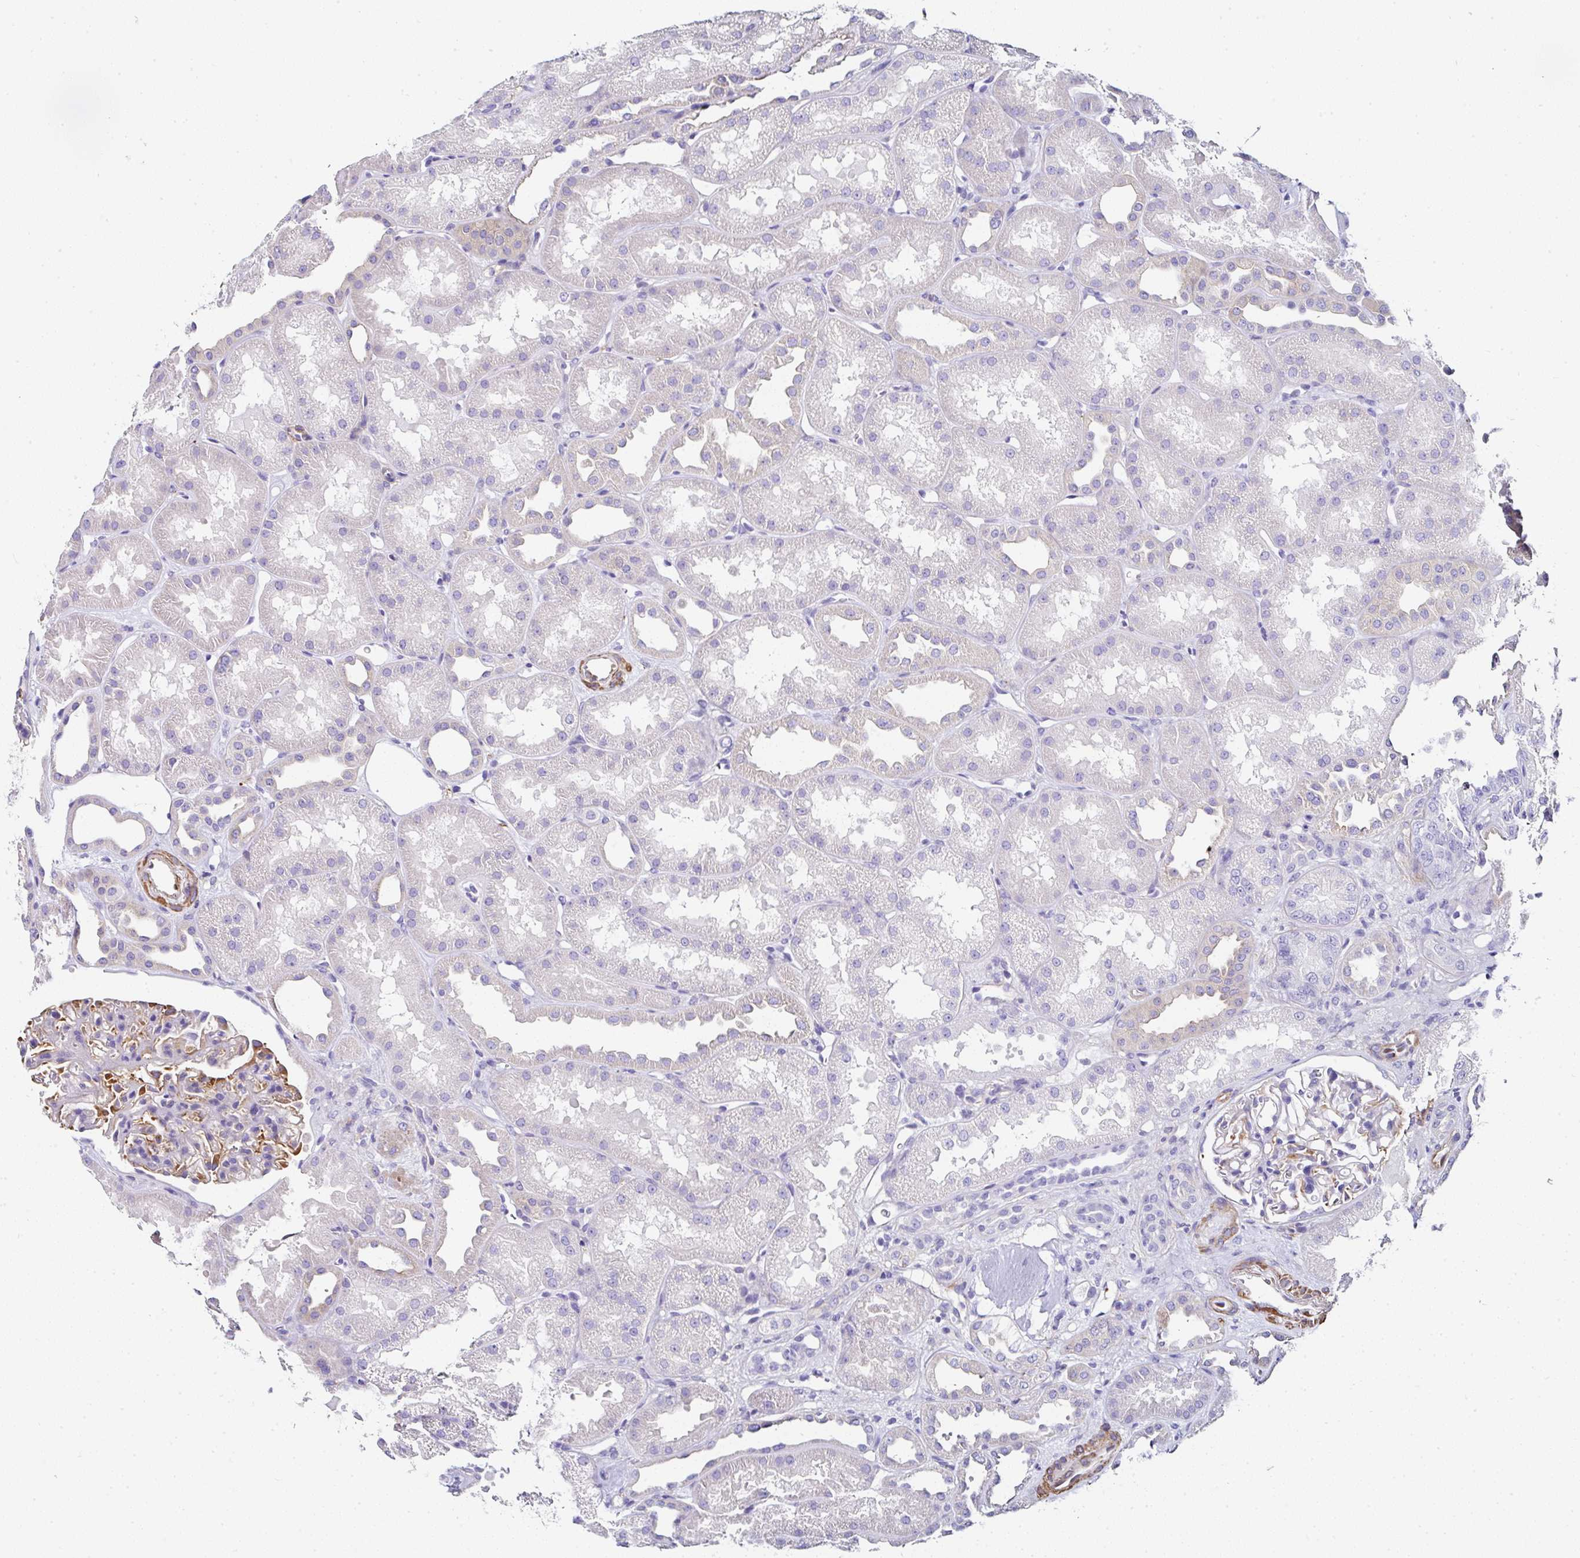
{"staining": {"intensity": "moderate", "quantity": "<25%", "location": "cytoplasmic/membranous"}, "tissue": "kidney", "cell_type": "Cells in glomeruli", "image_type": "normal", "snomed": [{"axis": "morphology", "description": "Normal tissue, NOS"}, {"axis": "topography", "description": "Kidney"}], "caption": "DAB (3,3'-diaminobenzidine) immunohistochemical staining of benign human kidney exhibits moderate cytoplasmic/membranous protein staining in about <25% of cells in glomeruli.", "gene": "PPFIA4", "patient": {"sex": "male", "age": 61}}